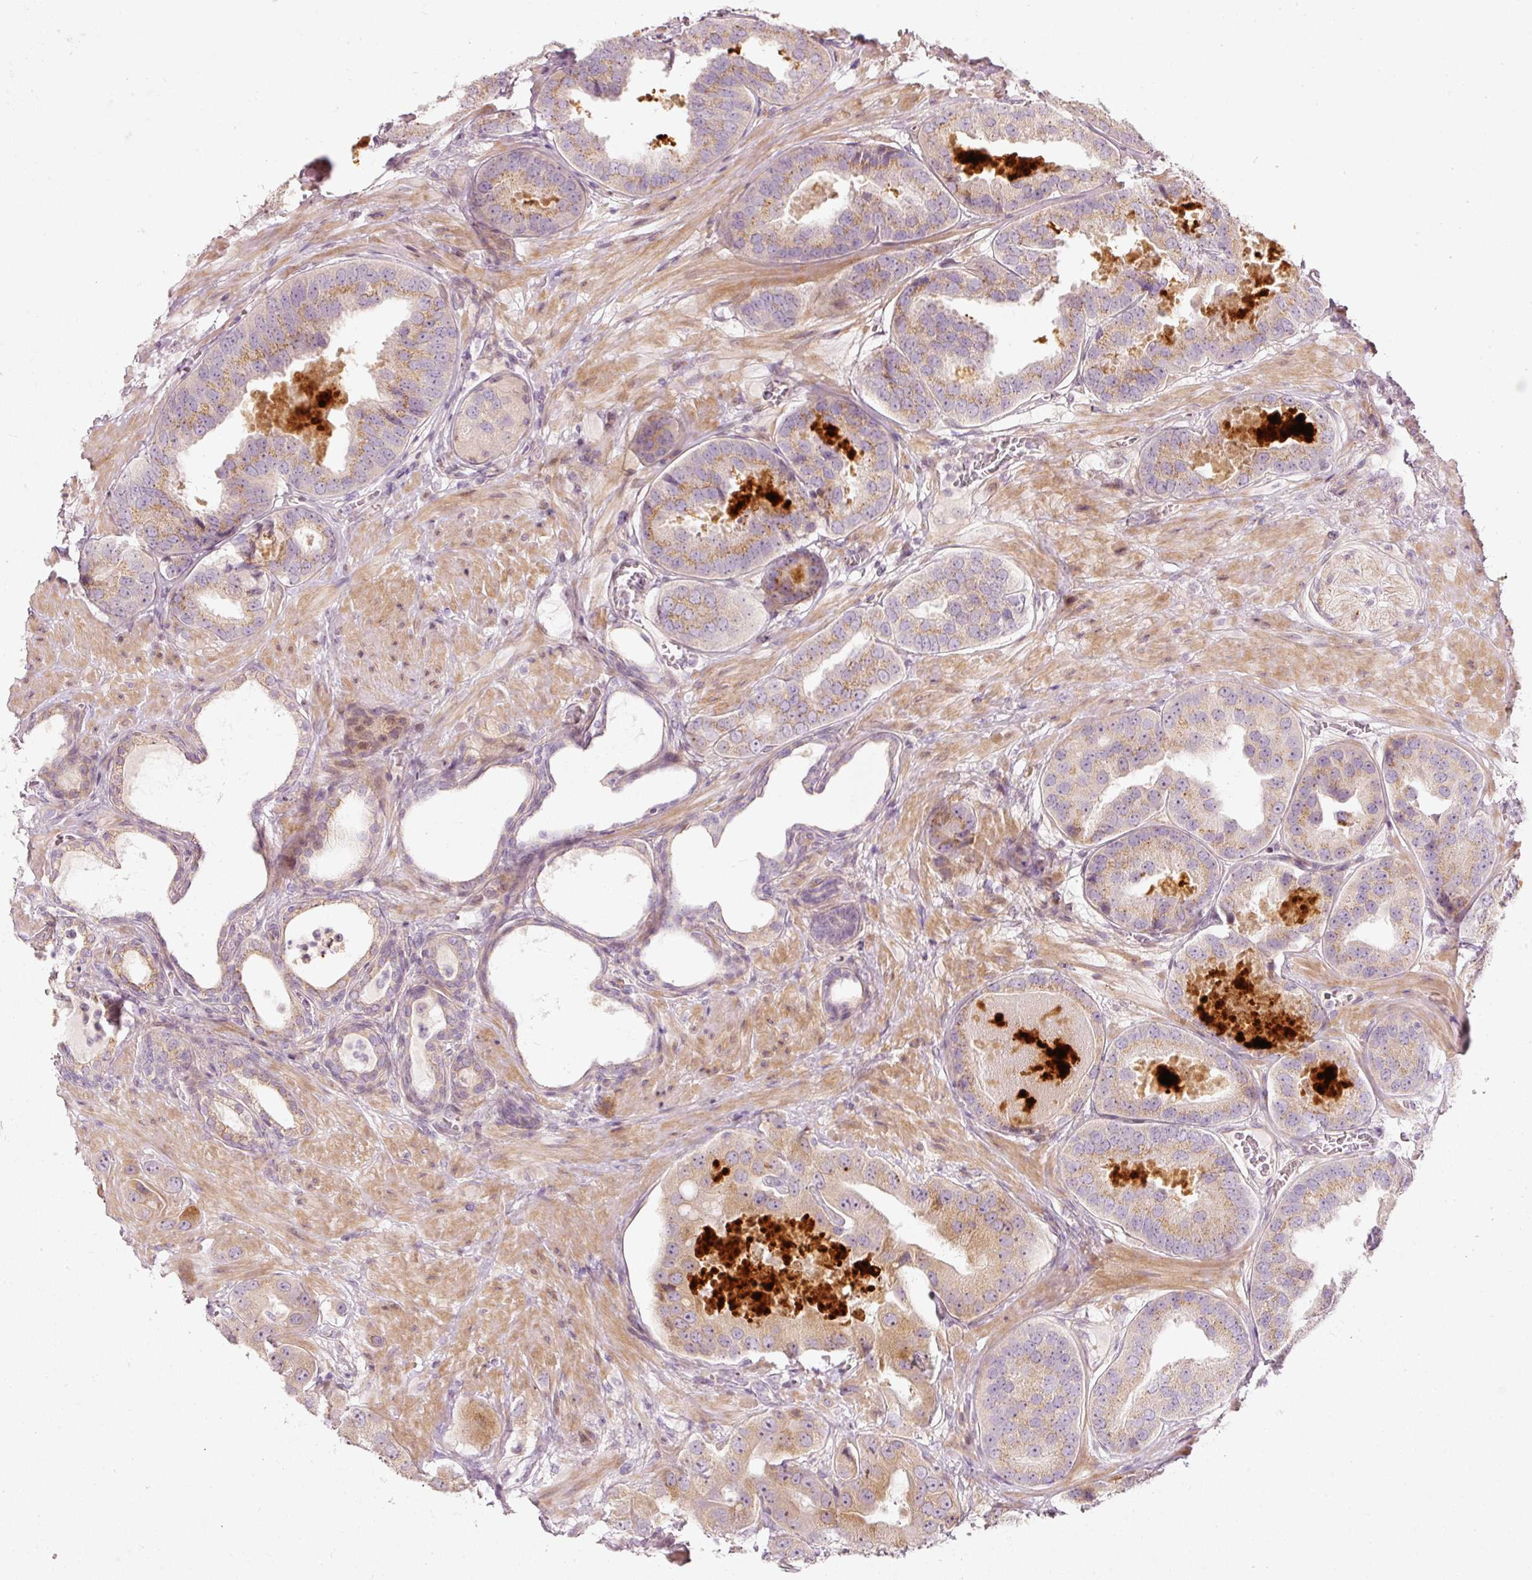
{"staining": {"intensity": "moderate", "quantity": "25%-75%", "location": "cytoplasmic/membranous"}, "tissue": "prostate cancer", "cell_type": "Tumor cells", "image_type": "cancer", "snomed": [{"axis": "morphology", "description": "Adenocarcinoma, High grade"}, {"axis": "topography", "description": "Prostate"}], "caption": "A high-resolution image shows immunohistochemistry staining of prostate cancer (adenocarcinoma (high-grade)), which exhibits moderate cytoplasmic/membranous expression in approximately 25%-75% of tumor cells.", "gene": "SLC20A1", "patient": {"sex": "male", "age": 63}}